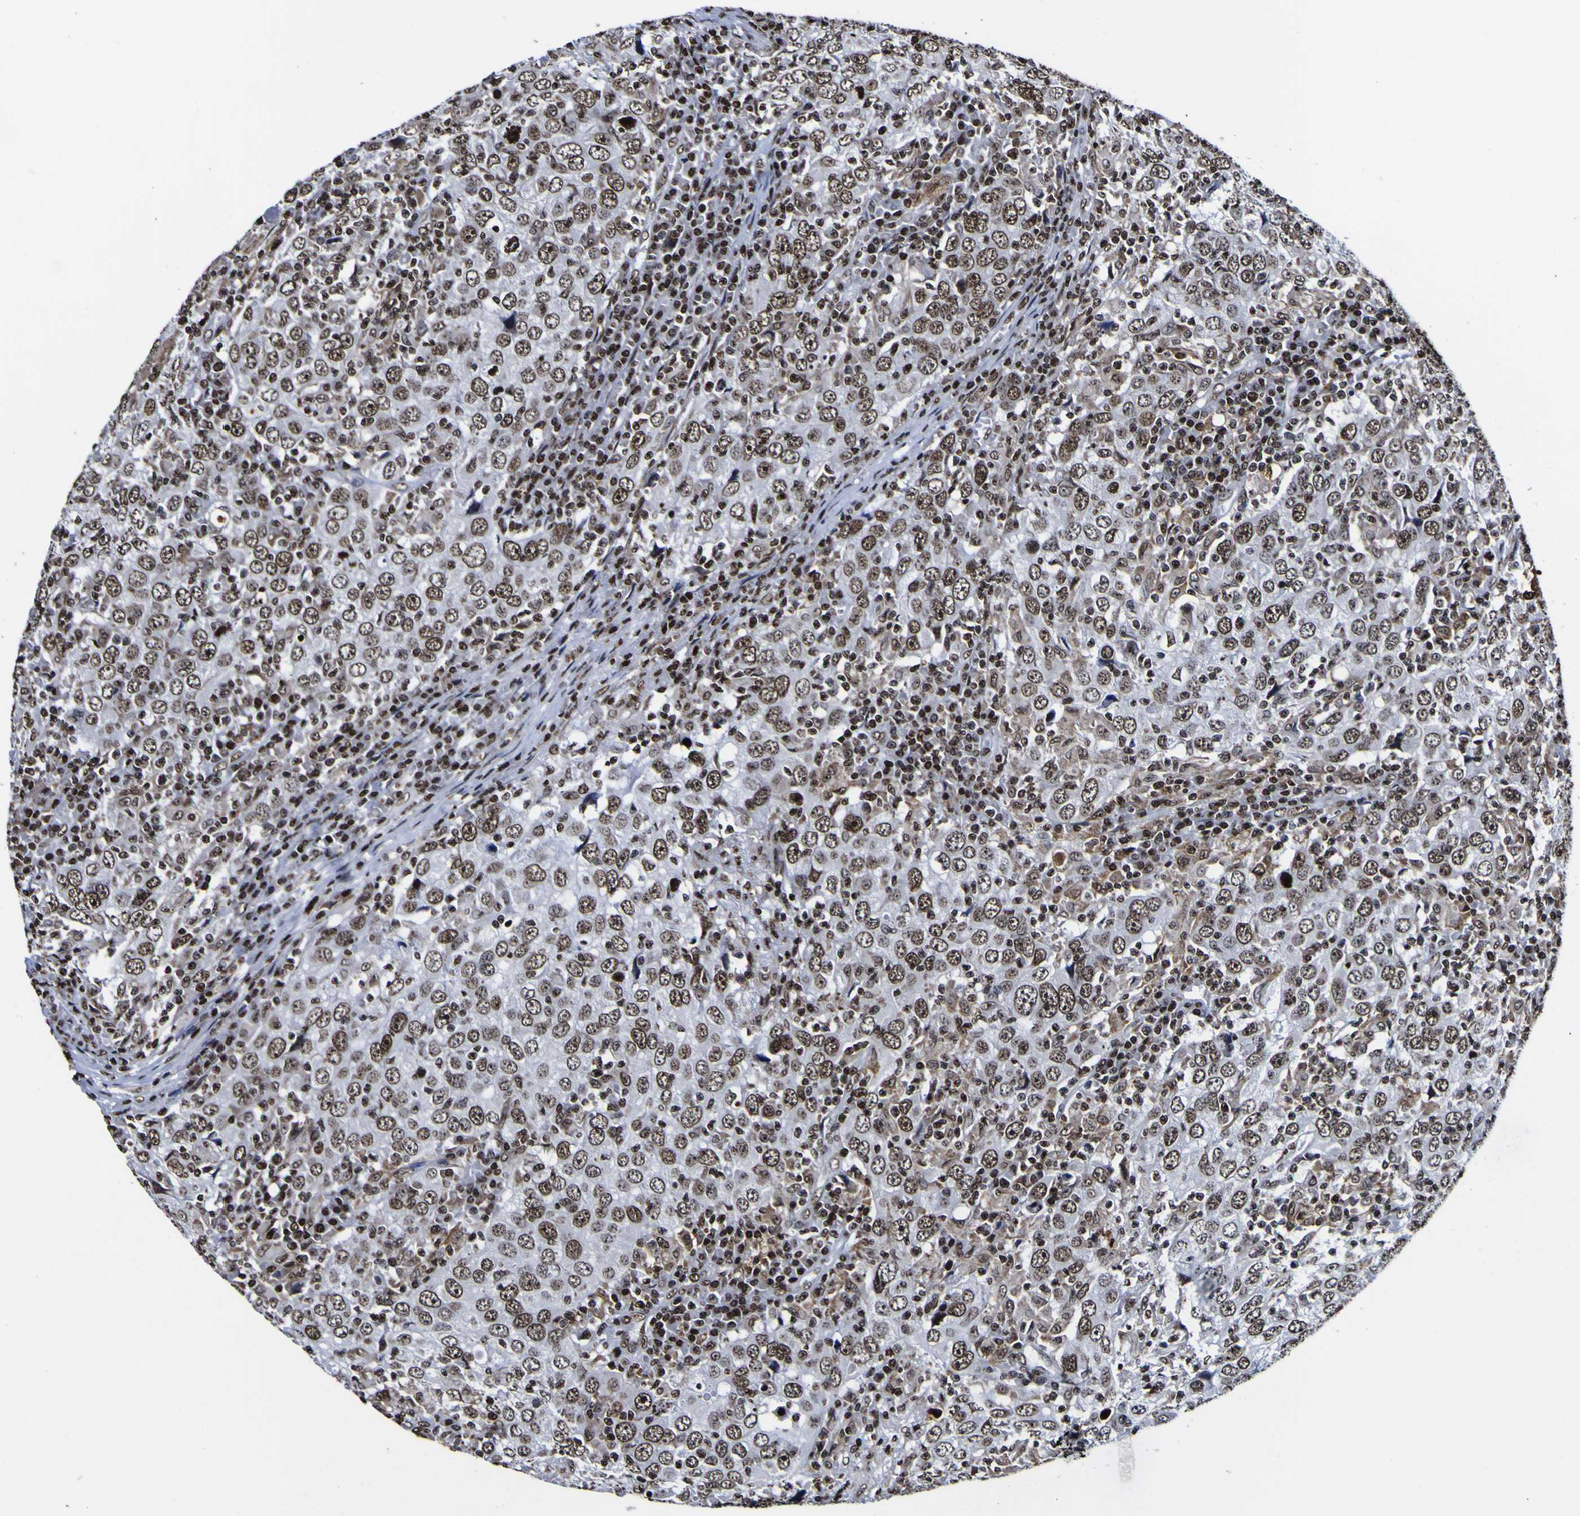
{"staining": {"intensity": "strong", "quantity": "25%-75%", "location": "nuclear"}, "tissue": "head and neck cancer", "cell_type": "Tumor cells", "image_type": "cancer", "snomed": [{"axis": "morphology", "description": "Adenocarcinoma, NOS"}, {"axis": "topography", "description": "Salivary gland"}, {"axis": "topography", "description": "Head-Neck"}], "caption": "This micrograph exhibits immunohistochemistry staining of human head and neck cancer (adenocarcinoma), with high strong nuclear staining in approximately 25%-75% of tumor cells.", "gene": "PIAS1", "patient": {"sex": "female", "age": 65}}